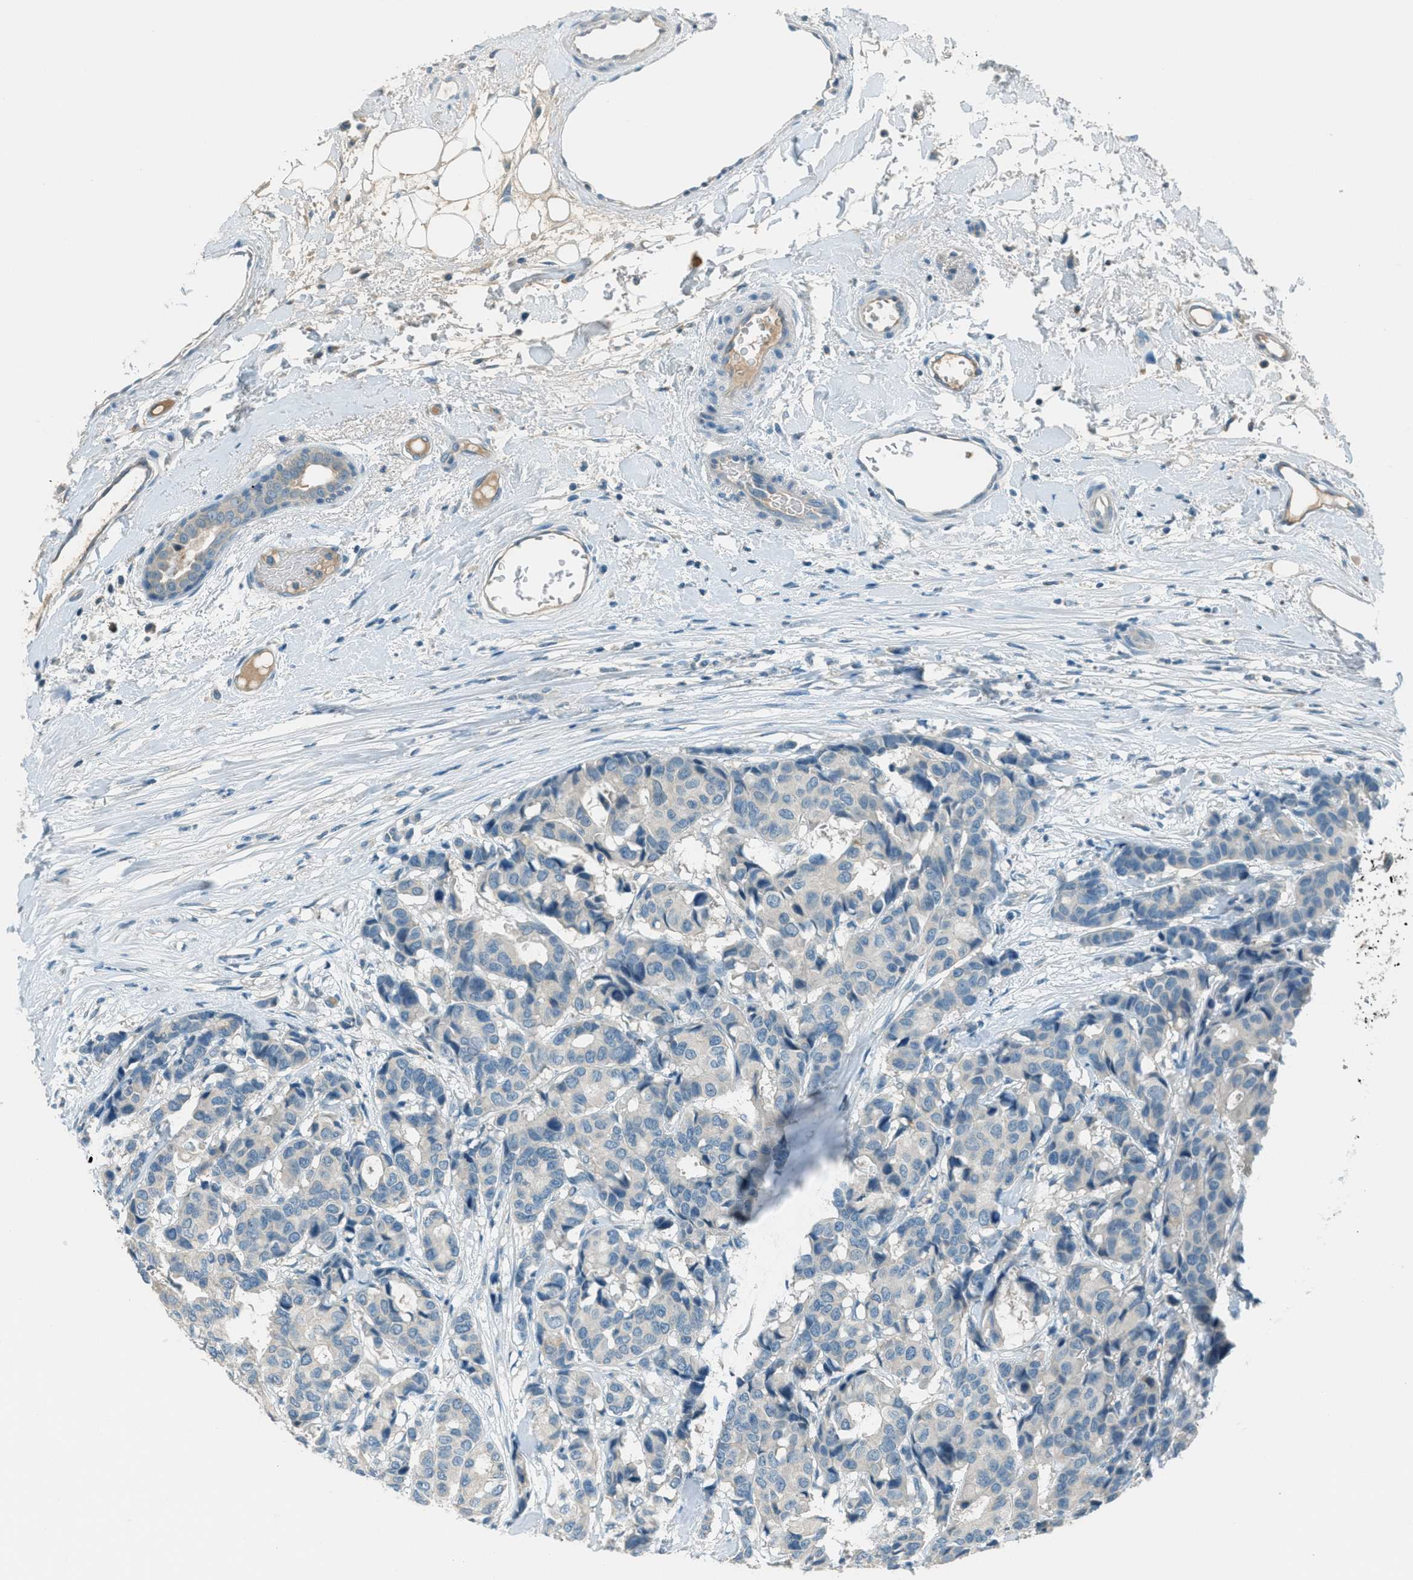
{"staining": {"intensity": "negative", "quantity": "none", "location": "none"}, "tissue": "breast cancer", "cell_type": "Tumor cells", "image_type": "cancer", "snomed": [{"axis": "morphology", "description": "Duct carcinoma"}, {"axis": "topography", "description": "Breast"}], "caption": "DAB immunohistochemical staining of intraductal carcinoma (breast) exhibits no significant expression in tumor cells.", "gene": "MSLN", "patient": {"sex": "female", "age": 87}}